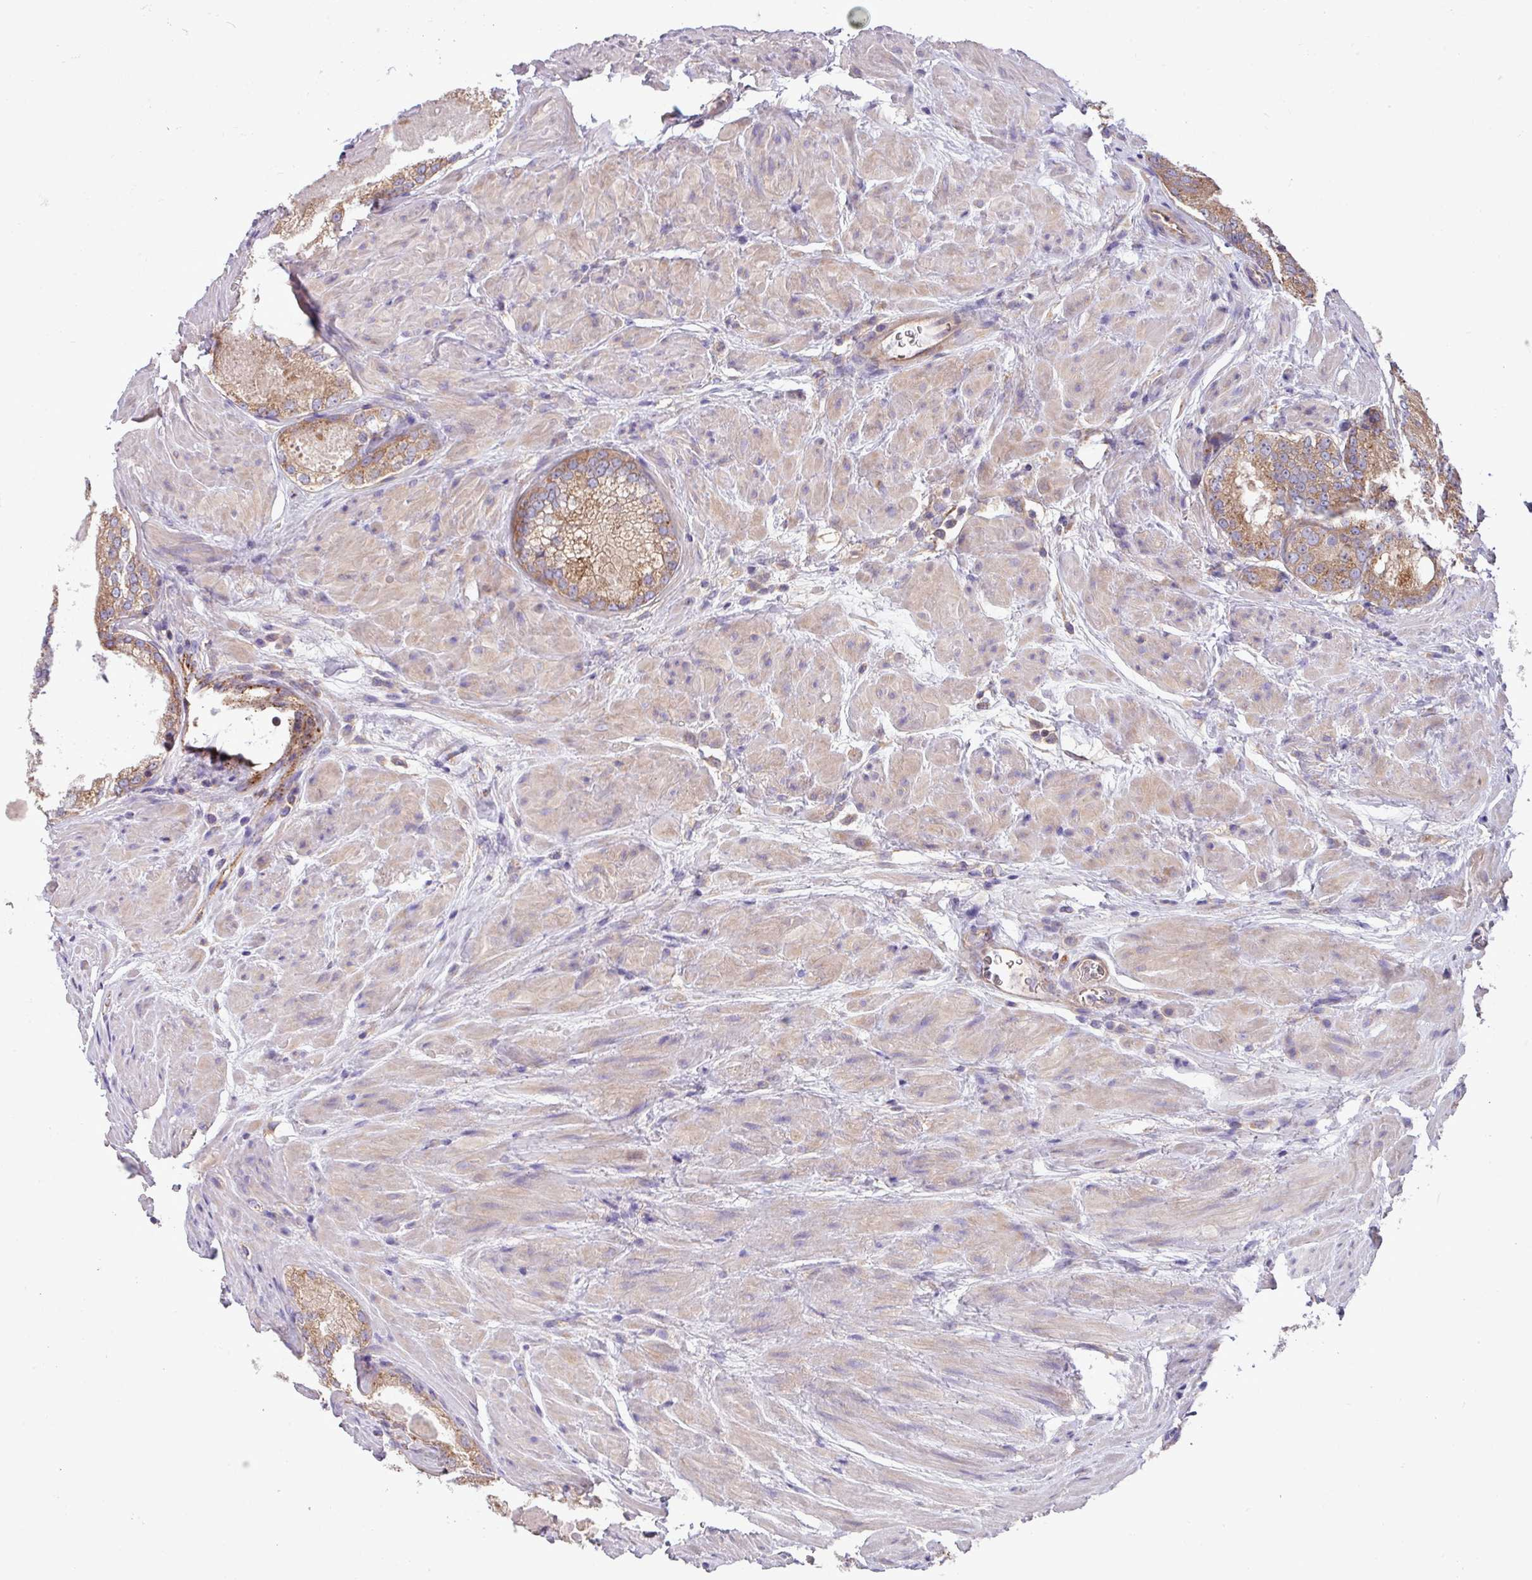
{"staining": {"intensity": "moderate", "quantity": ">75%", "location": "cytoplasmic/membranous"}, "tissue": "prostate cancer", "cell_type": "Tumor cells", "image_type": "cancer", "snomed": [{"axis": "morphology", "description": "Adenocarcinoma, Low grade"}, {"axis": "topography", "description": "Prostate"}], "caption": "Protein analysis of prostate cancer (adenocarcinoma (low-grade)) tissue shows moderate cytoplasmic/membranous positivity in about >75% of tumor cells.", "gene": "PPM1J", "patient": {"sex": "male", "age": 54}}